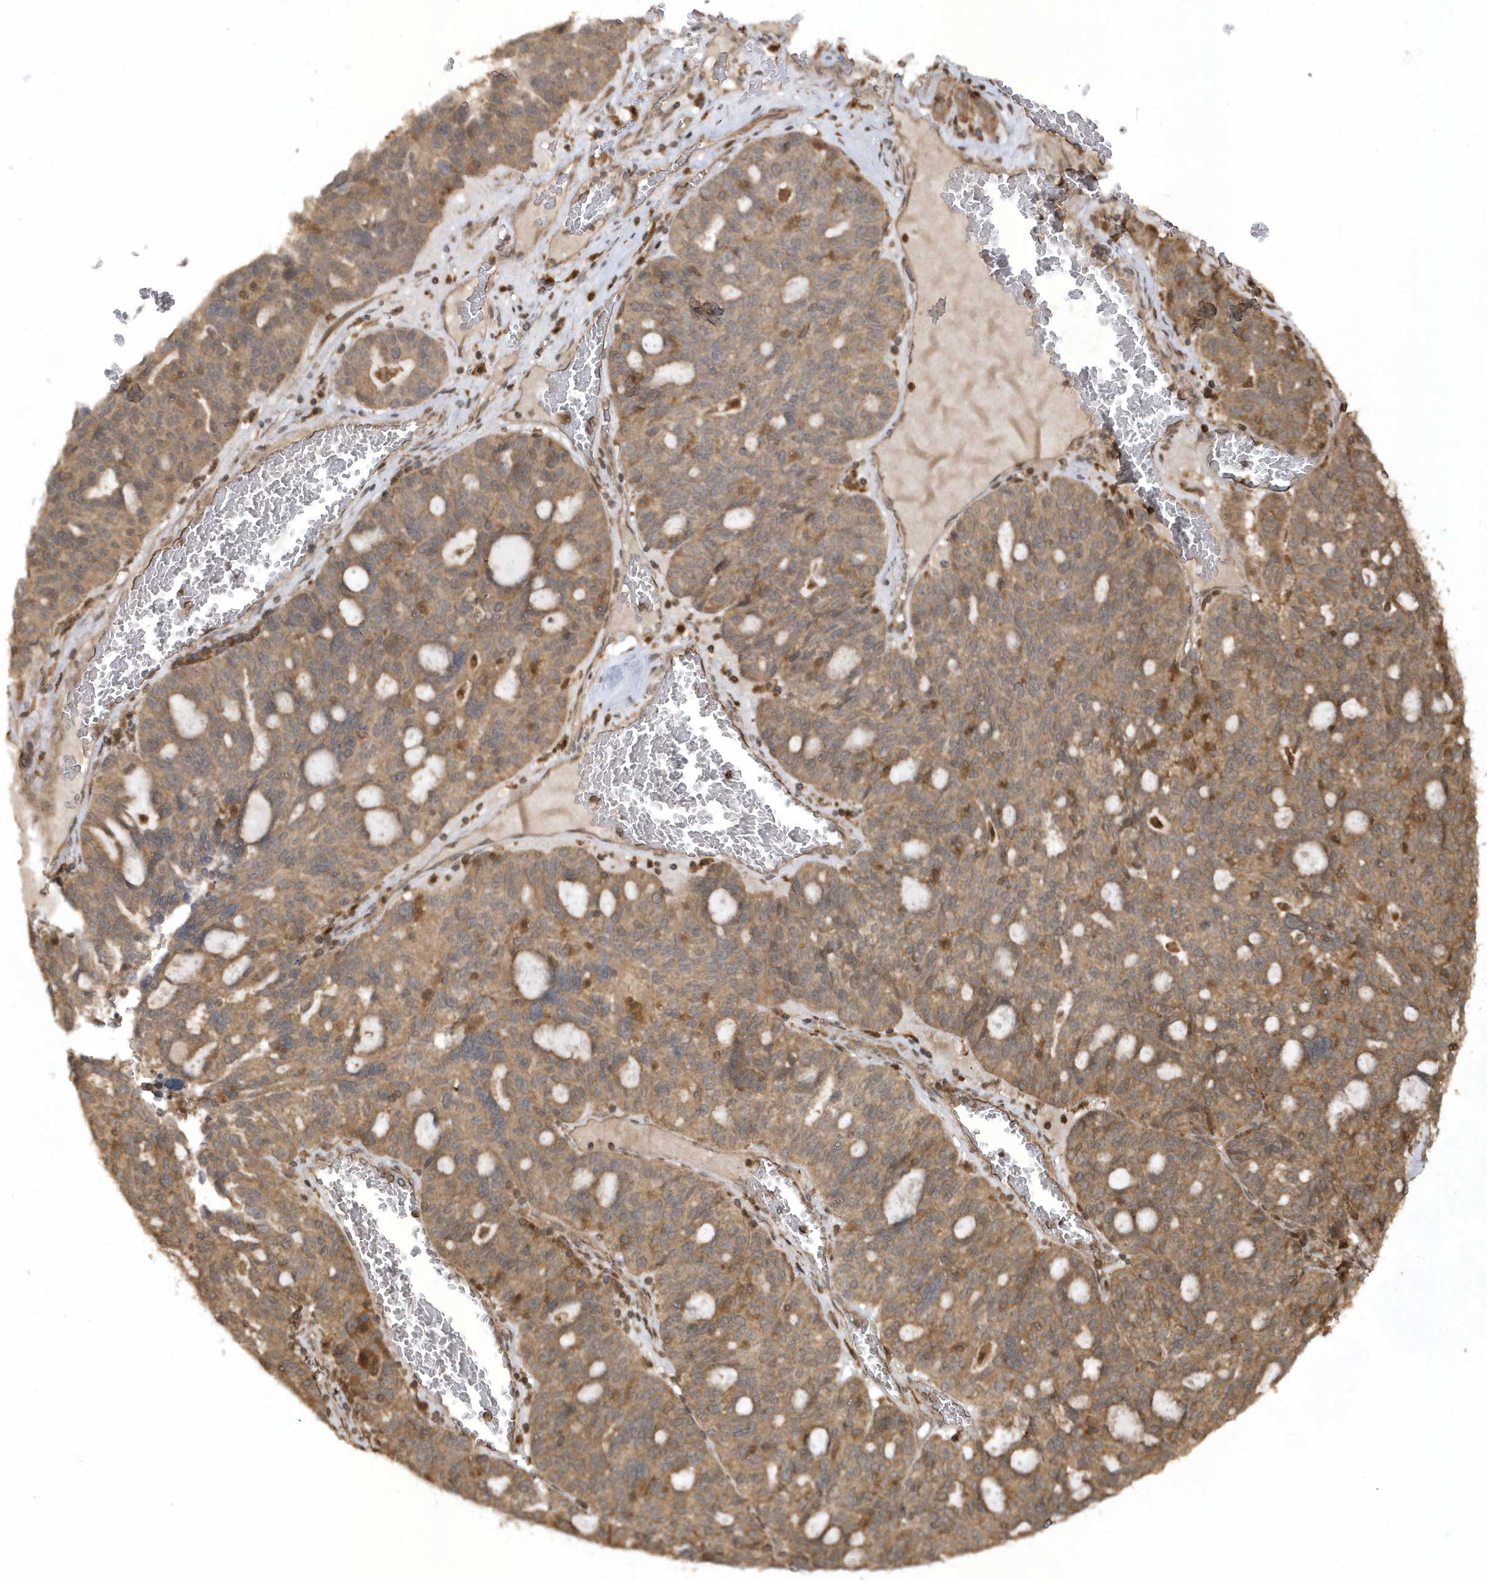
{"staining": {"intensity": "moderate", "quantity": ">75%", "location": "cytoplasmic/membranous"}, "tissue": "ovarian cancer", "cell_type": "Tumor cells", "image_type": "cancer", "snomed": [{"axis": "morphology", "description": "Cystadenocarcinoma, serous, NOS"}, {"axis": "topography", "description": "Ovary"}], "caption": "This image displays ovarian cancer (serous cystadenocarcinoma) stained with immunohistochemistry (IHC) to label a protein in brown. The cytoplasmic/membranous of tumor cells show moderate positivity for the protein. Nuclei are counter-stained blue.", "gene": "LACC1", "patient": {"sex": "female", "age": 59}}